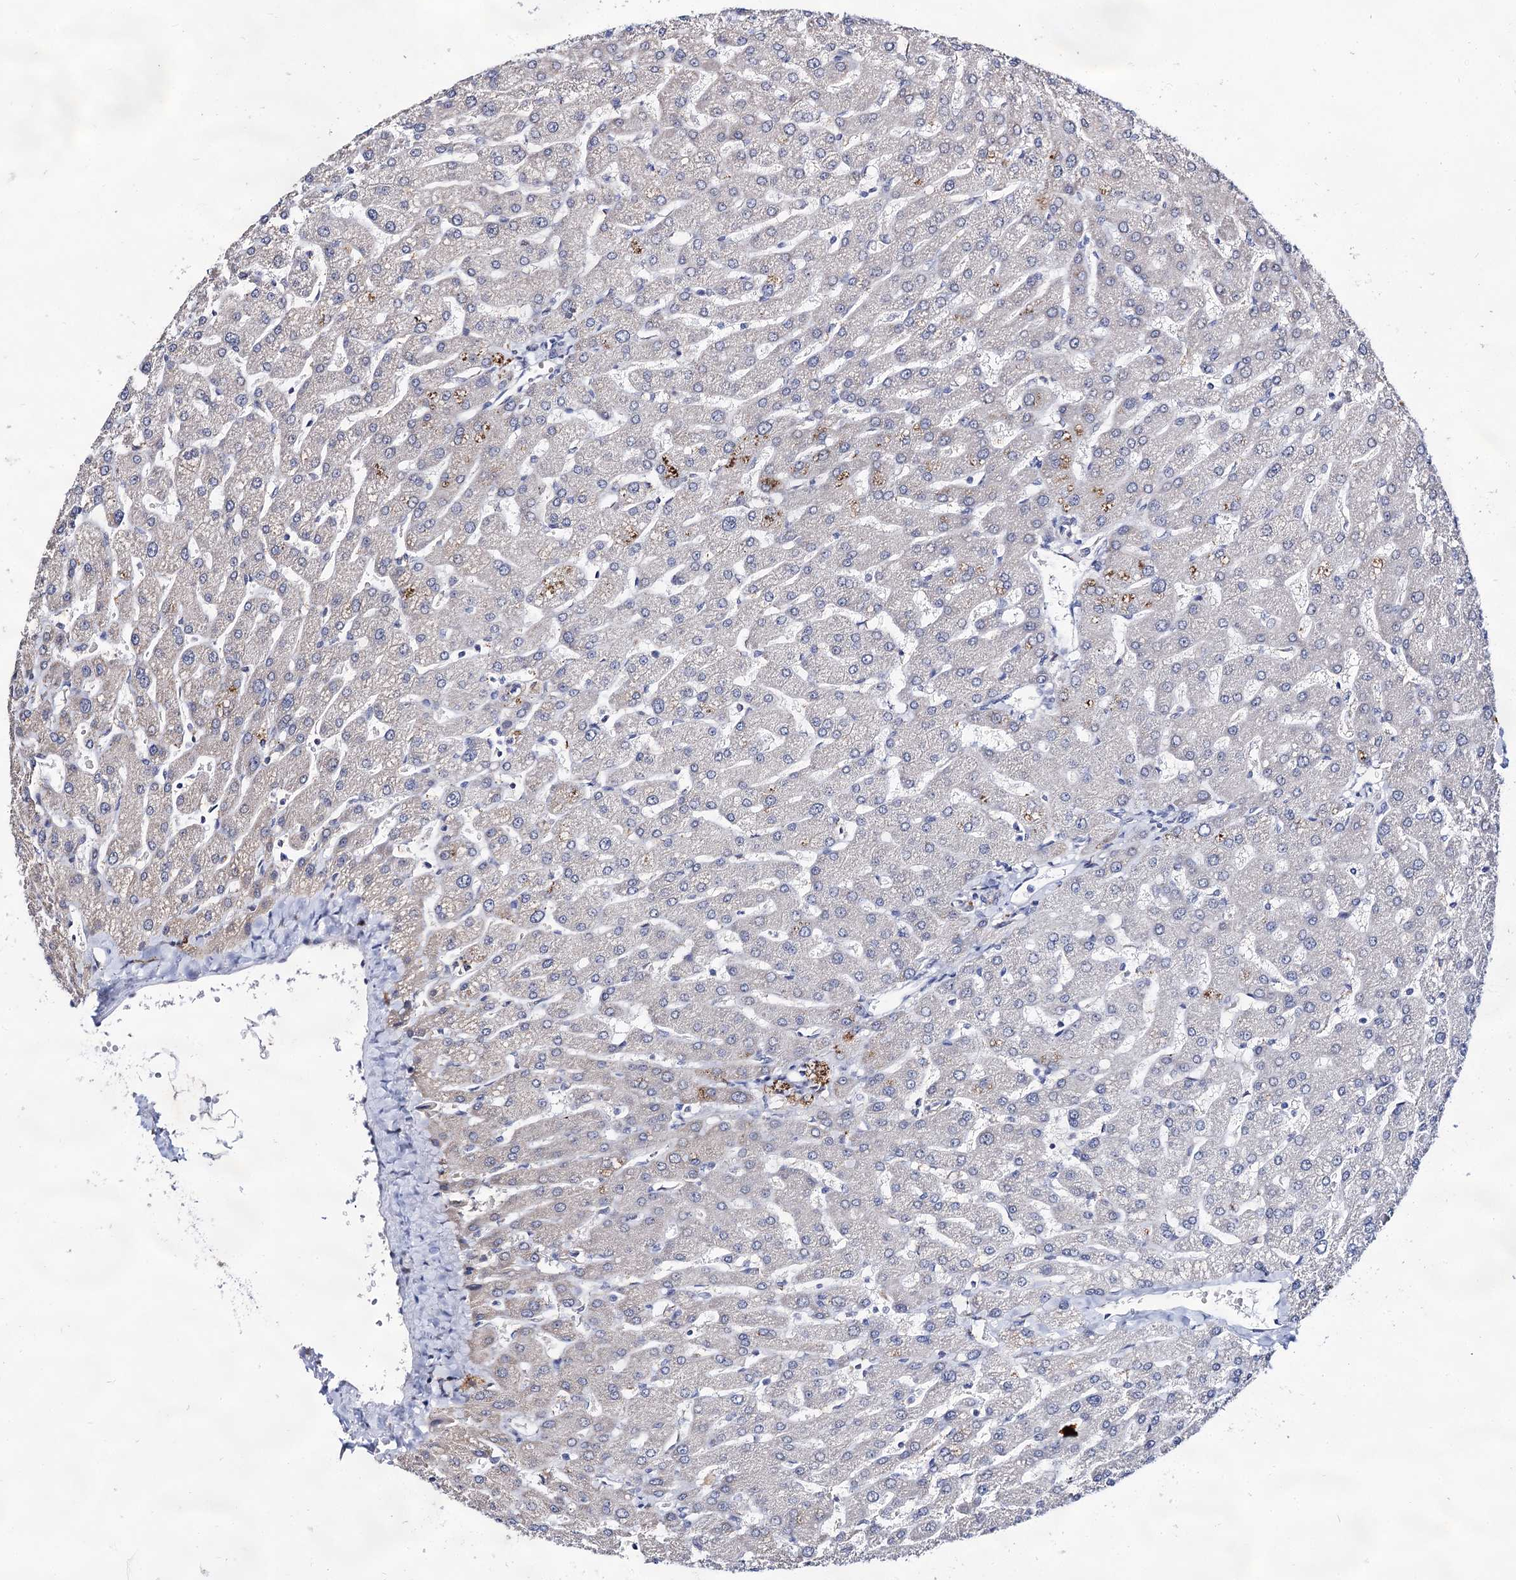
{"staining": {"intensity": "negative", "quantity": "none", "location": "none"}, "tissue": "liver", "cell_type": "Cholangiocytes", "image_type": "normal", "snomed": [{"axis": "morphology", "description": "Normal tissue, NOS"}, {"axis": "topography", "description": "Liver"}], "caption": "Normal liver was stained to show a protein in brown. There is no significant positivity in cholangiocytes. (DAB immunohistochemistry with hematoxylin counter stain).", "gene": "ARFIP2", "patient": {"sex": "male", "age": 55}}